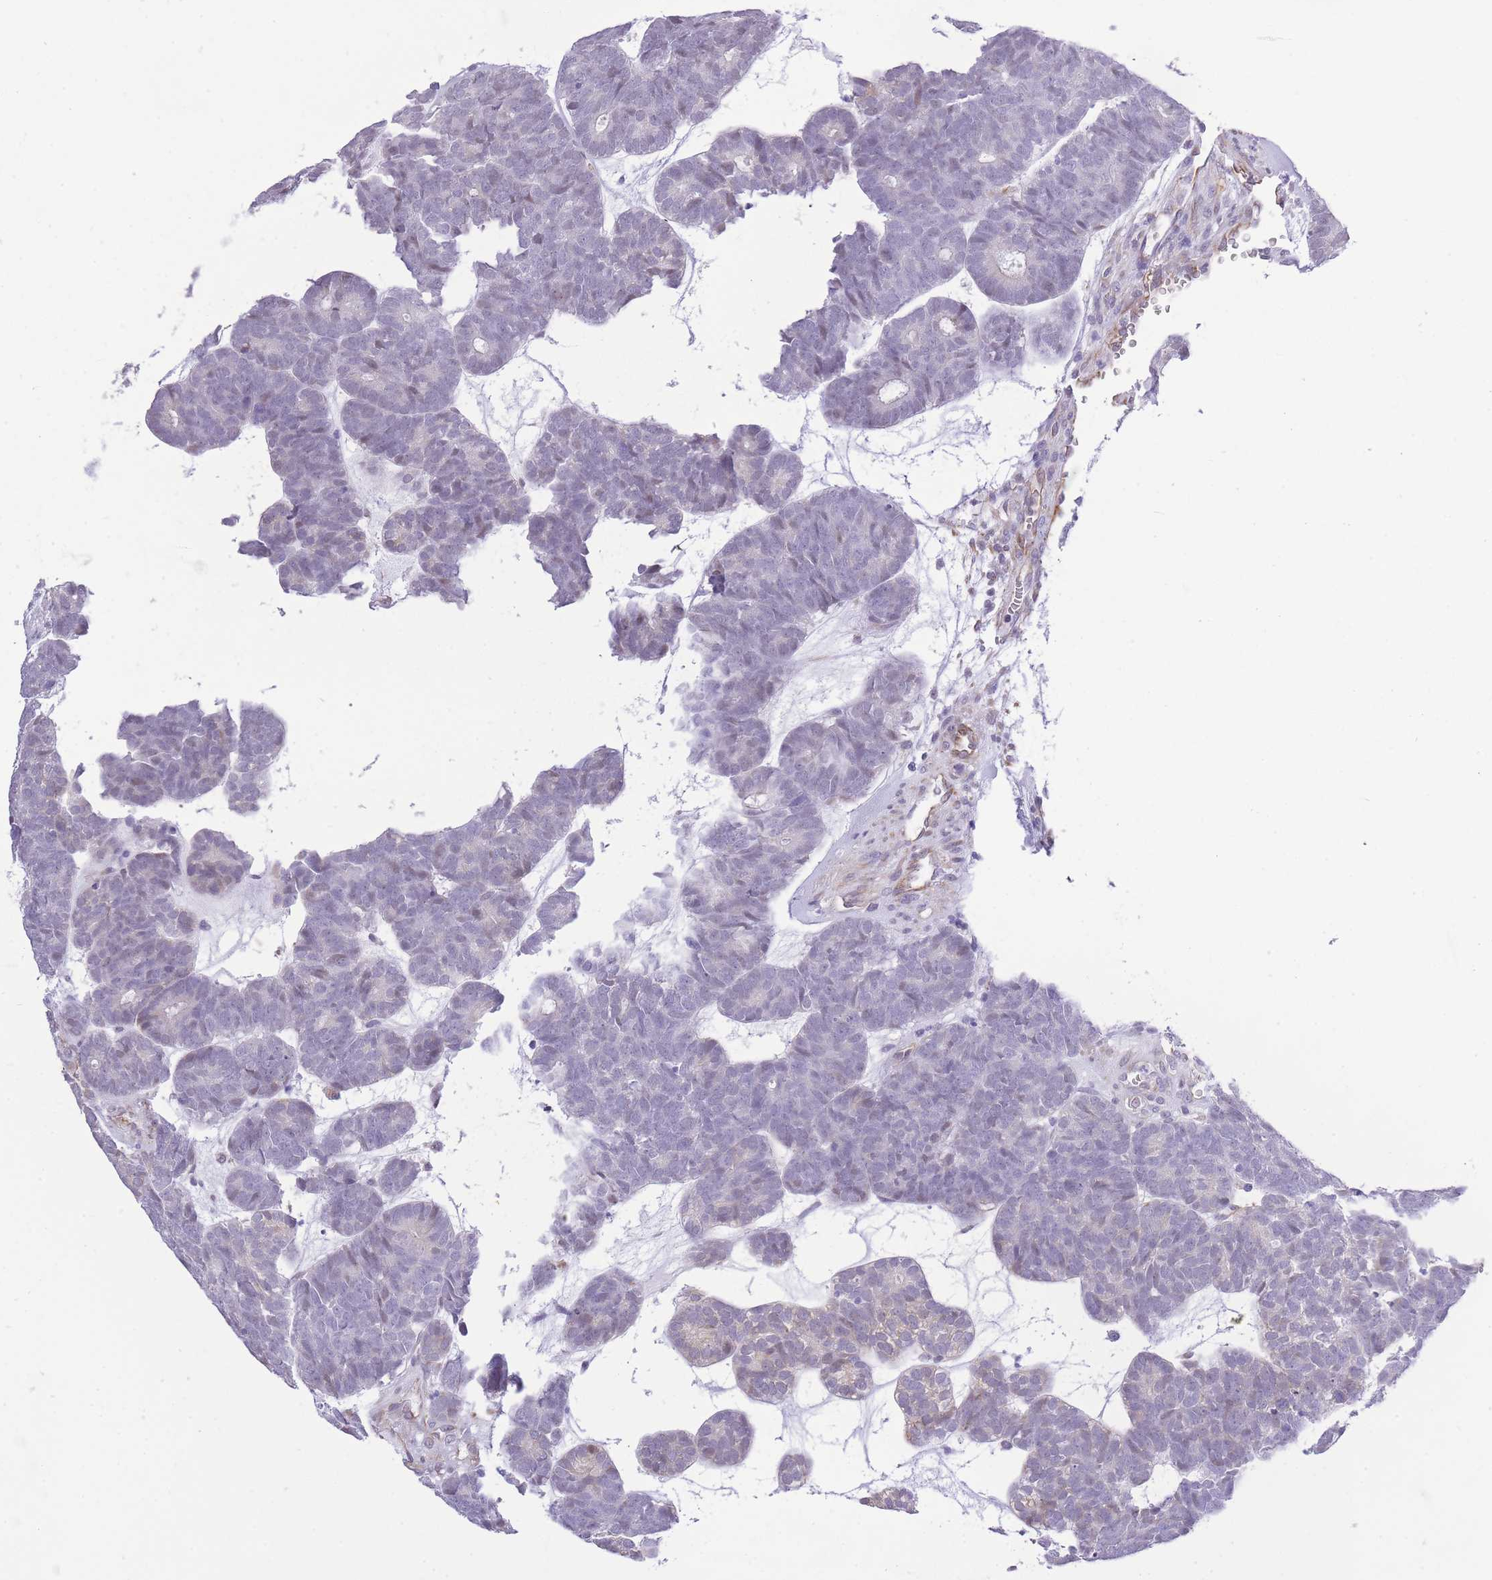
{"staining": {"intensity": "negative", "quantity": "none", "location": "none"}, "tissue": "head and neck cancer", "cell_type": "Tumor cells", "image_type": "cancer", "snomed": [{"axis": "morphology", "description": "Adenocarcinoma, NOS"}, {"axis": "topography", "description": "Head-Neck"}], "caption": "Adenocarcinoma (head and neck) was stained to show a protein in brown. There is no significant expression in tumor cells.", "gene": "MEIOSIN", "patient": {"sex": "female", "age": 81}}